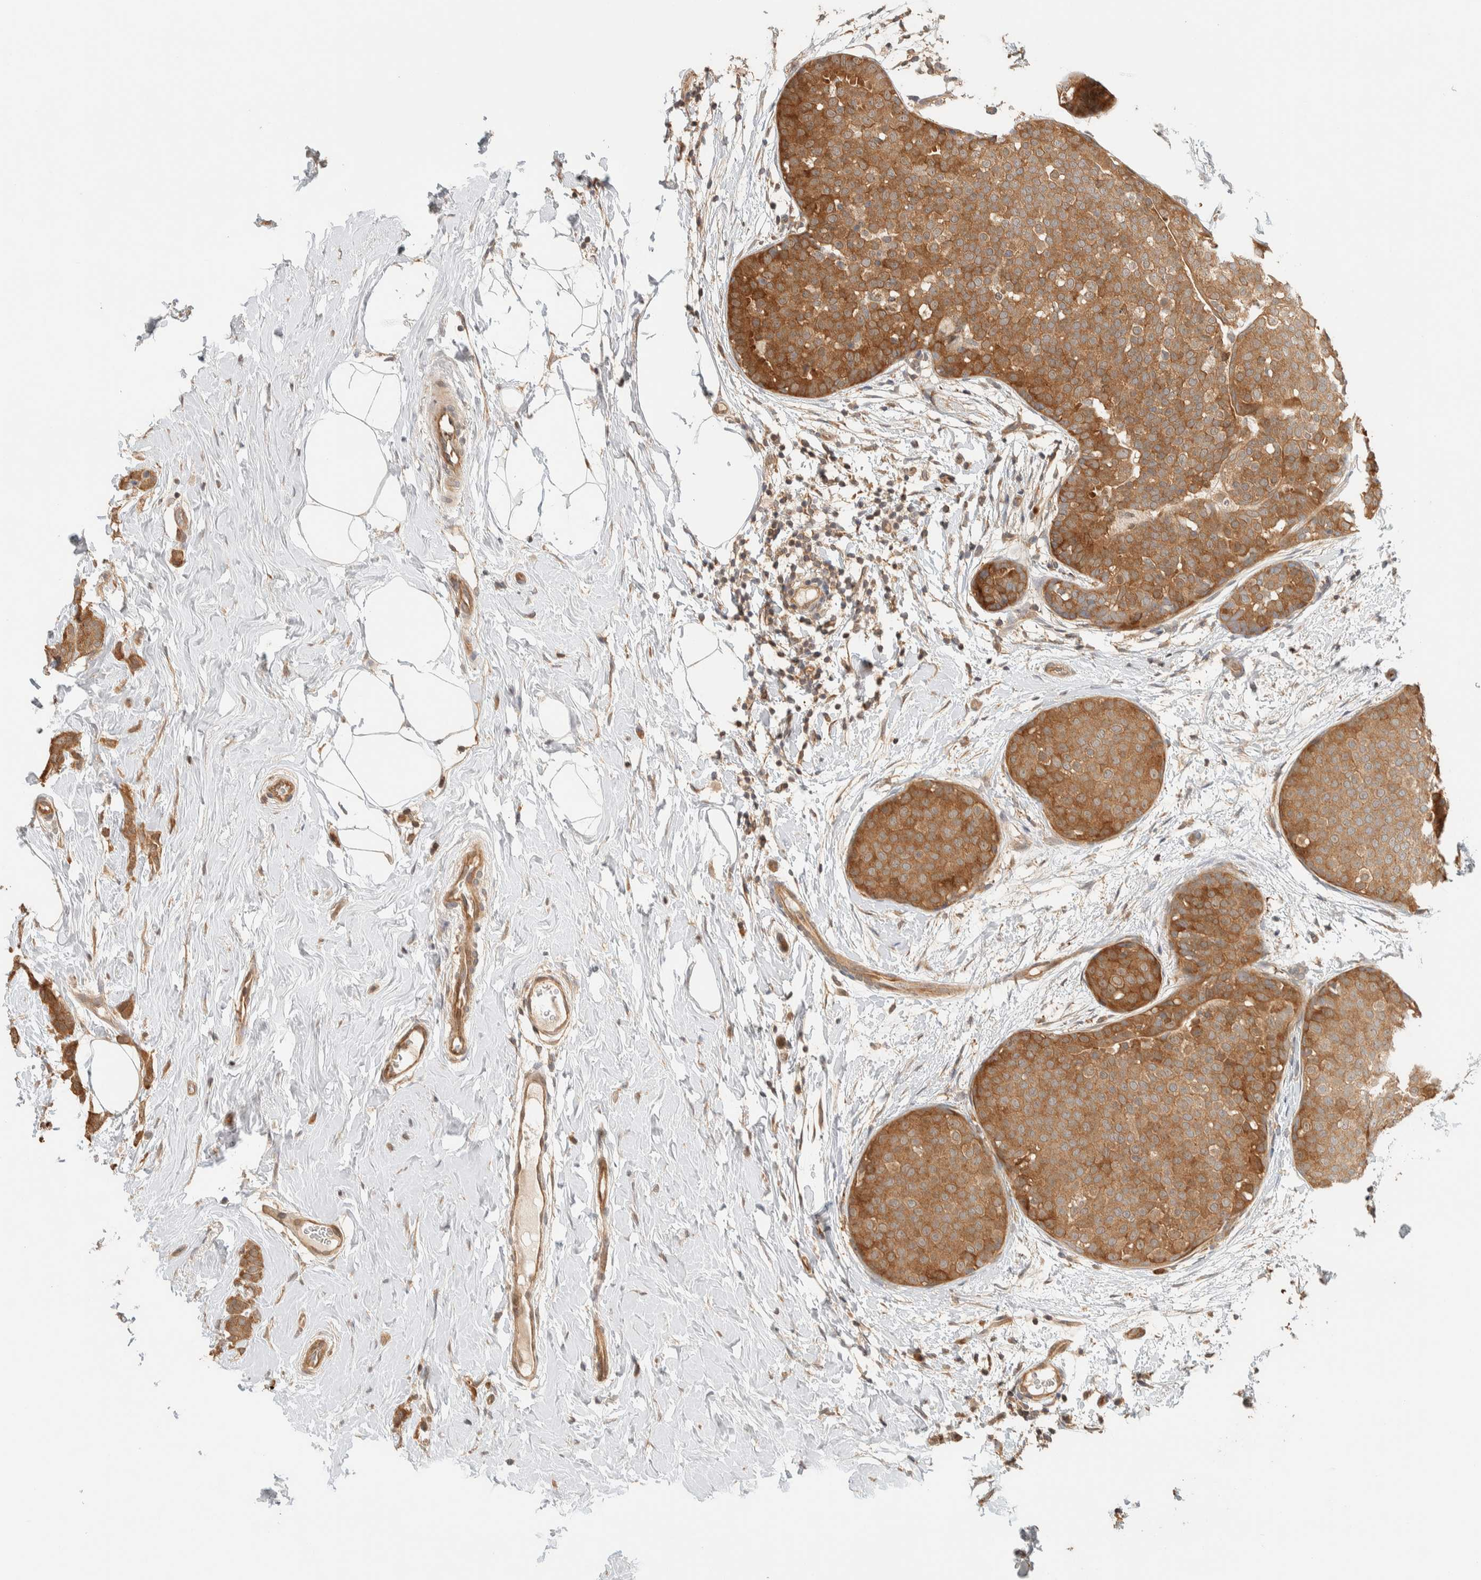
{"staining": {"intensity": "moderate", "quantity": ">75%", "location": "cytoplasmic/membranous,nuclear"}, "tissue": "breast cancer", "cell_type": "Tumor cells", "image_type": "cancer", "snomed": [{"axis": "morphology", "description": "Lobular carcinoma, in situ"}, {"axis": "morphology", "description": "Lobular carcinoma"}, {"axis": "topography", "description": "Breast"}], "caption": "About >75% of tumor cells in human breast lobular carcinoma in situ demonstrate moderate cytoplasmic/membranous and nuclear protein expression as visualized by brown immunohistochemical staining.", "gene": "ADSS2", "patient": {"sex": "female", "age": 41}}